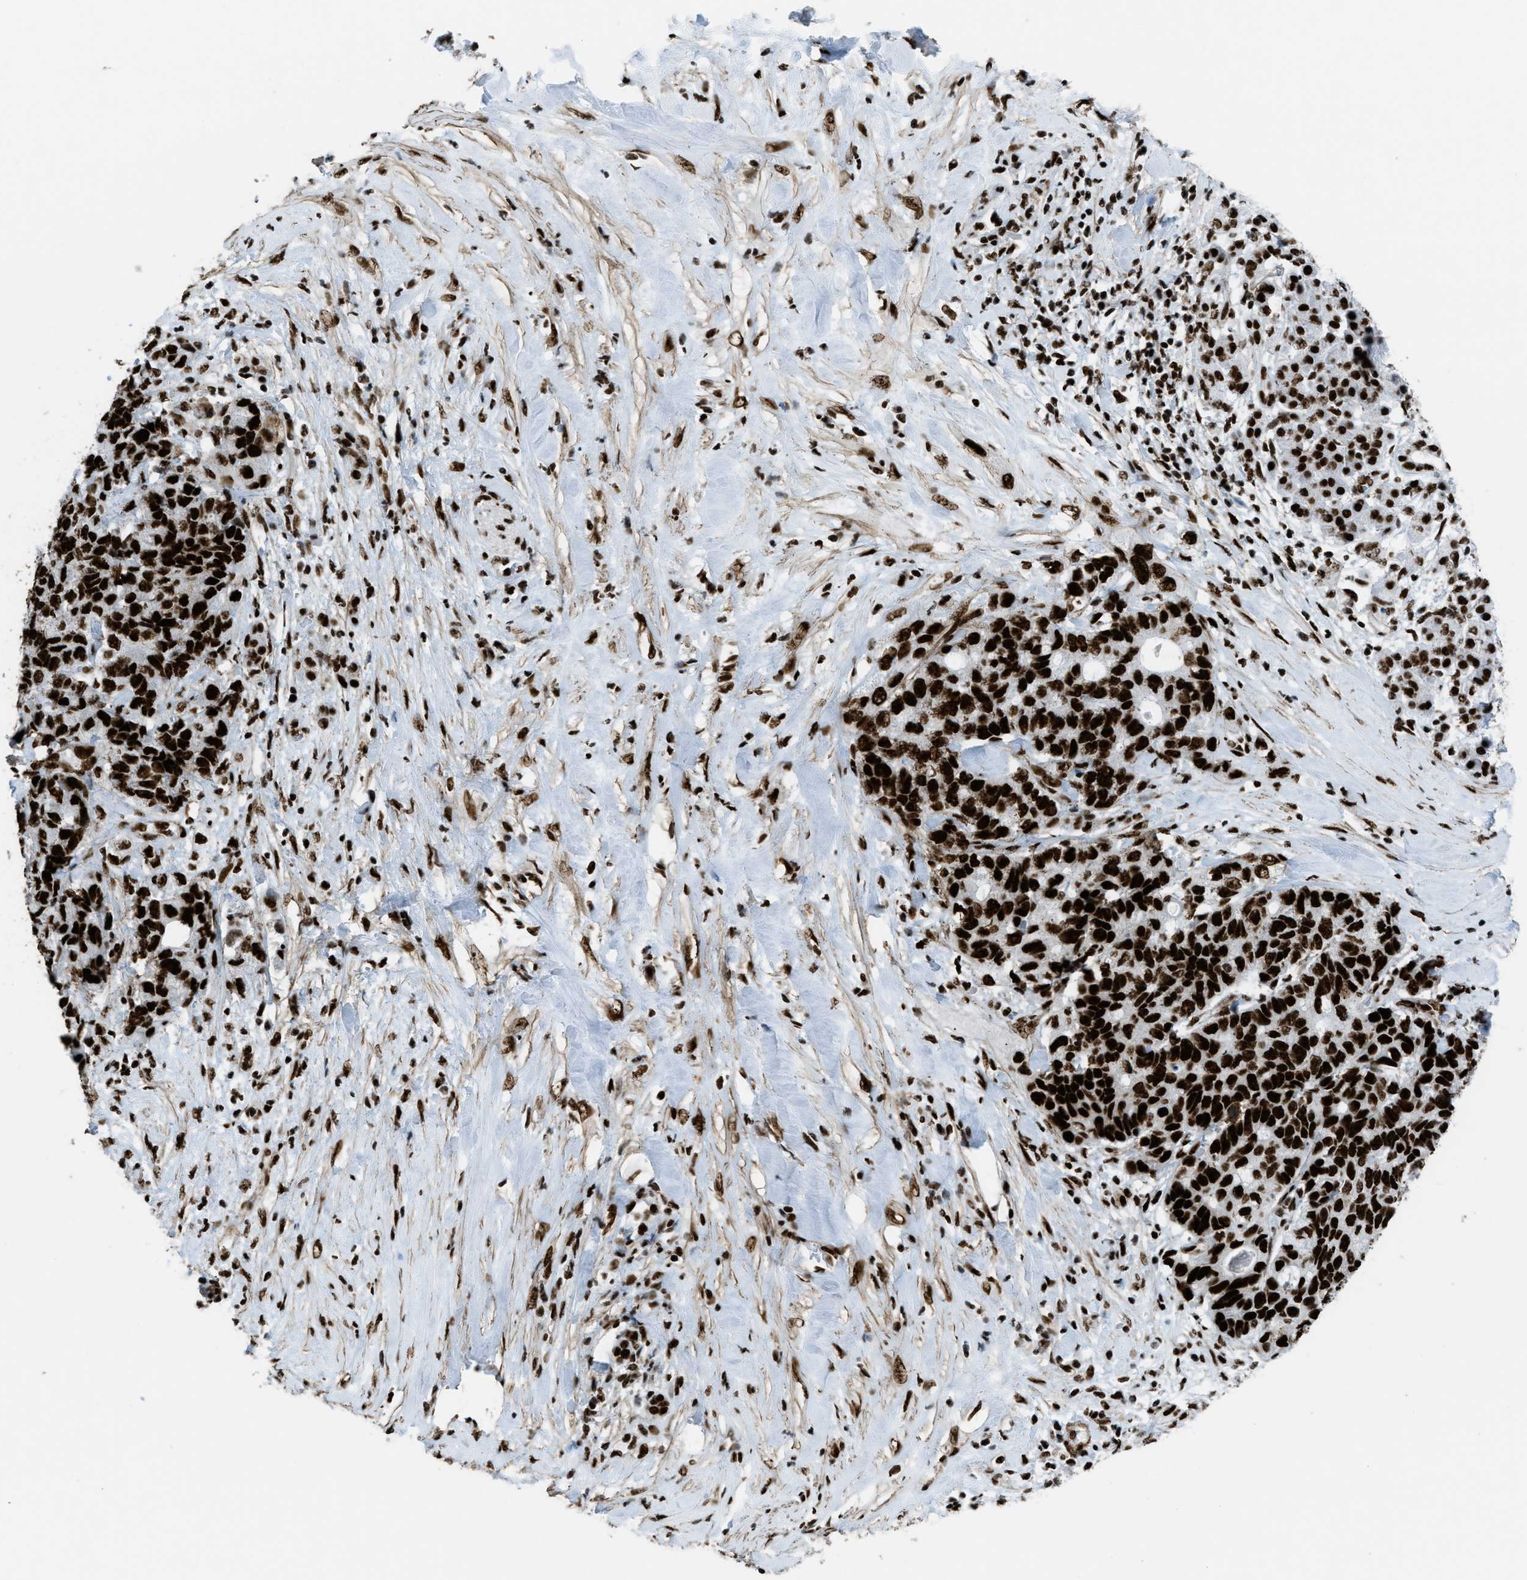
{"staining": {"intensity": "strong", "quantity": ">75%", "location": "nuclear"}, "tissue": "pancreatic cancer", "cell_type": "Tumor cells", "image_type": "cancer", "snomed": [{"axis": "morphology", "description": "Adenocarcinoma, NOS"}, {"axis": "topography", "description": "Pancreas"}], "caption": "Immunohistochemical staining of pancreatic adenocarcinoma displays high levels of strong nuclear protein expression in approximately >75% of tumor cells.", "gene": "ZNF207", "patient": {"sex": "female", "age": 56}}